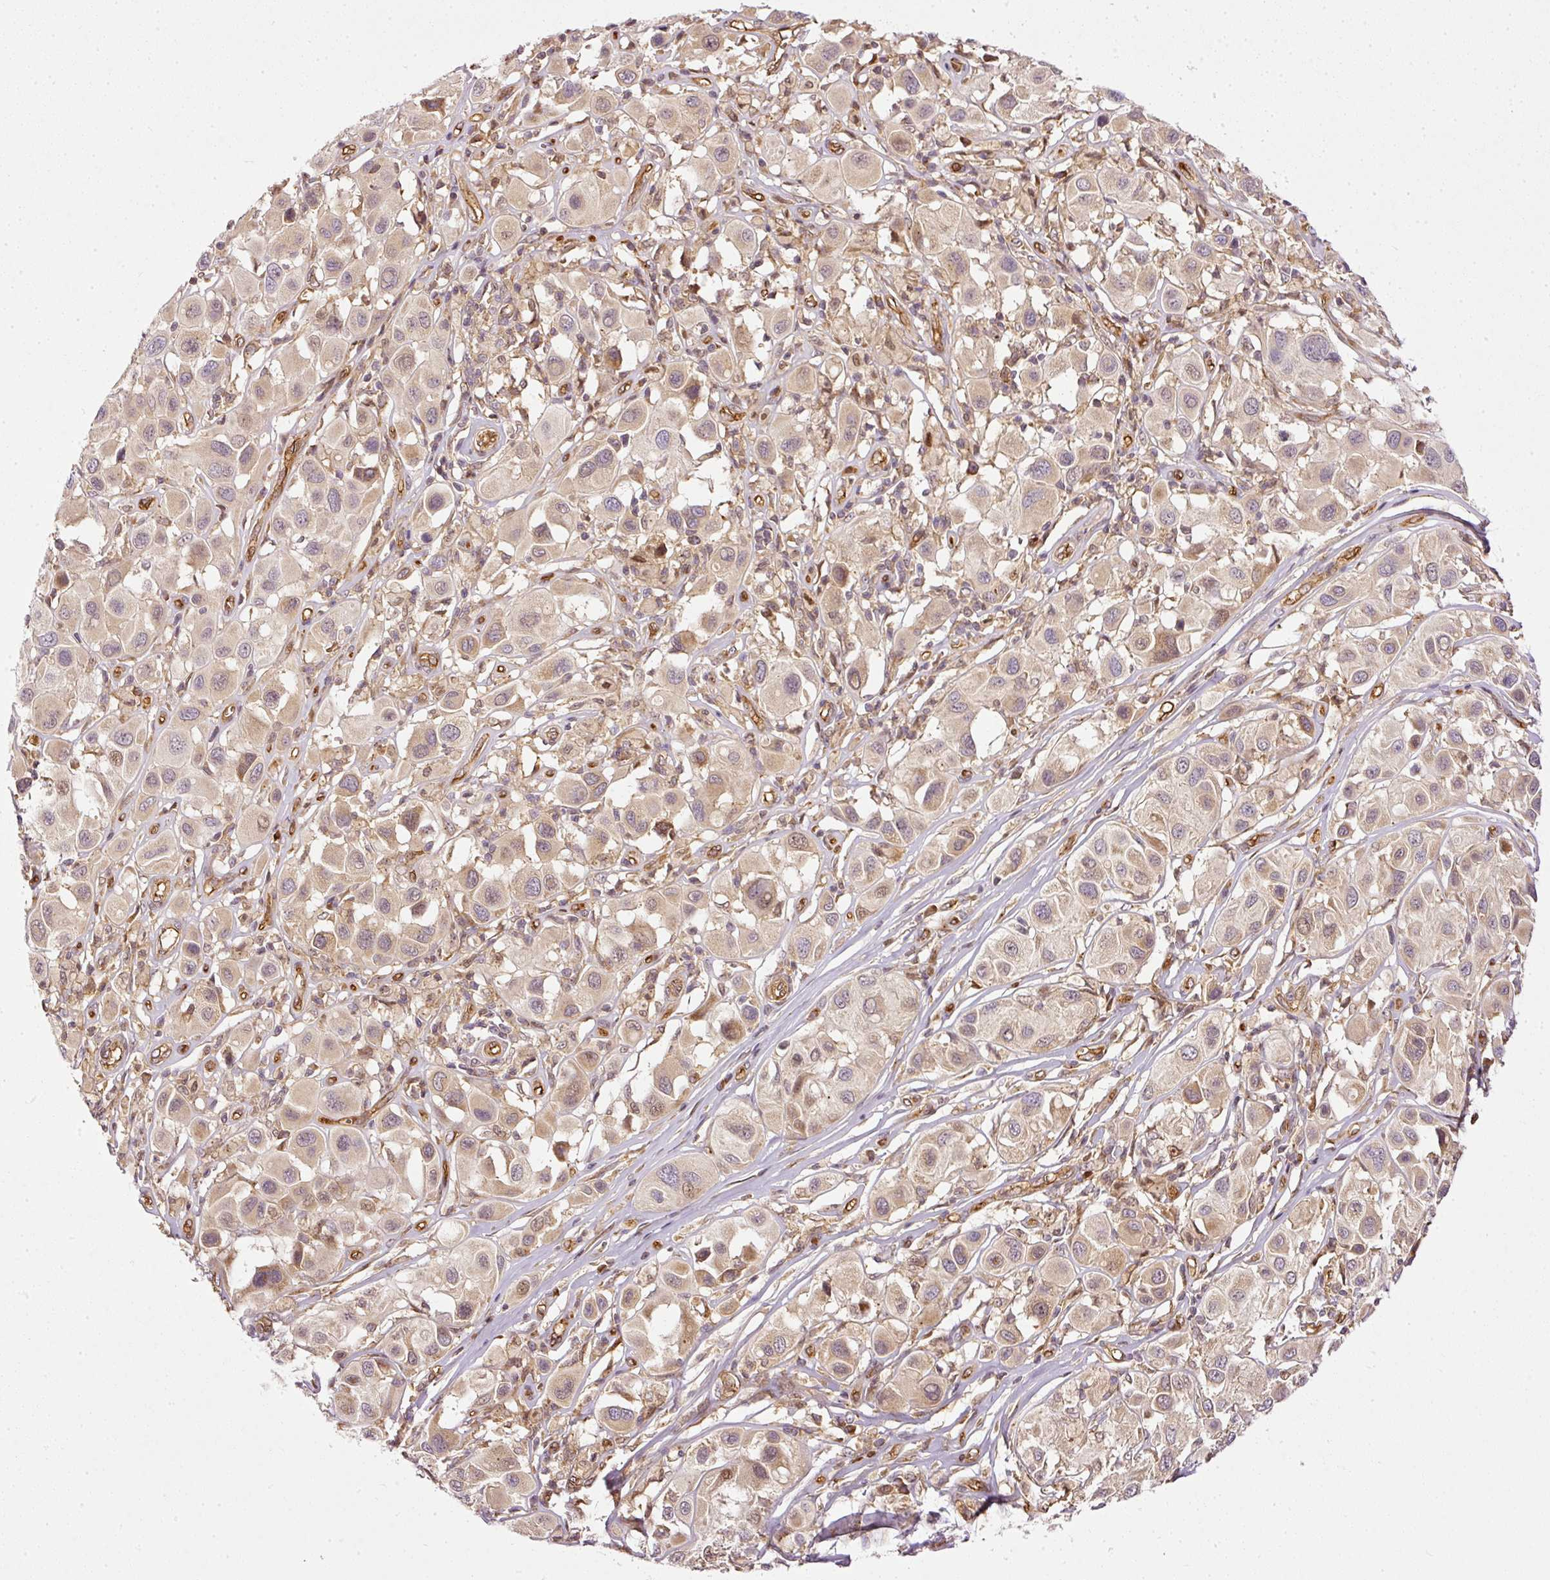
{"staining": {"intensity": "weak", "quantity": ">75%", "location": "cytoplasmic/membranous"}, "tissue": "melanoma", "cell_type": "Tumor cells", "image_type": "cancer", "snomed": [{"axis": "morphology", "description": "Malignant melanoma, Metastatic site"}, {"axis": "topography", "description": "Skin"}], "caption": "Malignant melanoma (metastatic site) was stained to show a protein in brown. There is low levels of weak cytoplasmic/membranous positivity in about >75% of tumor cells. (DAB (3,3'-diaminobenzidine) IHC with brightfield microscopy, high magnification).", "gene": "MIF4GD", "patient": {"sex": "male", "age": 41}}